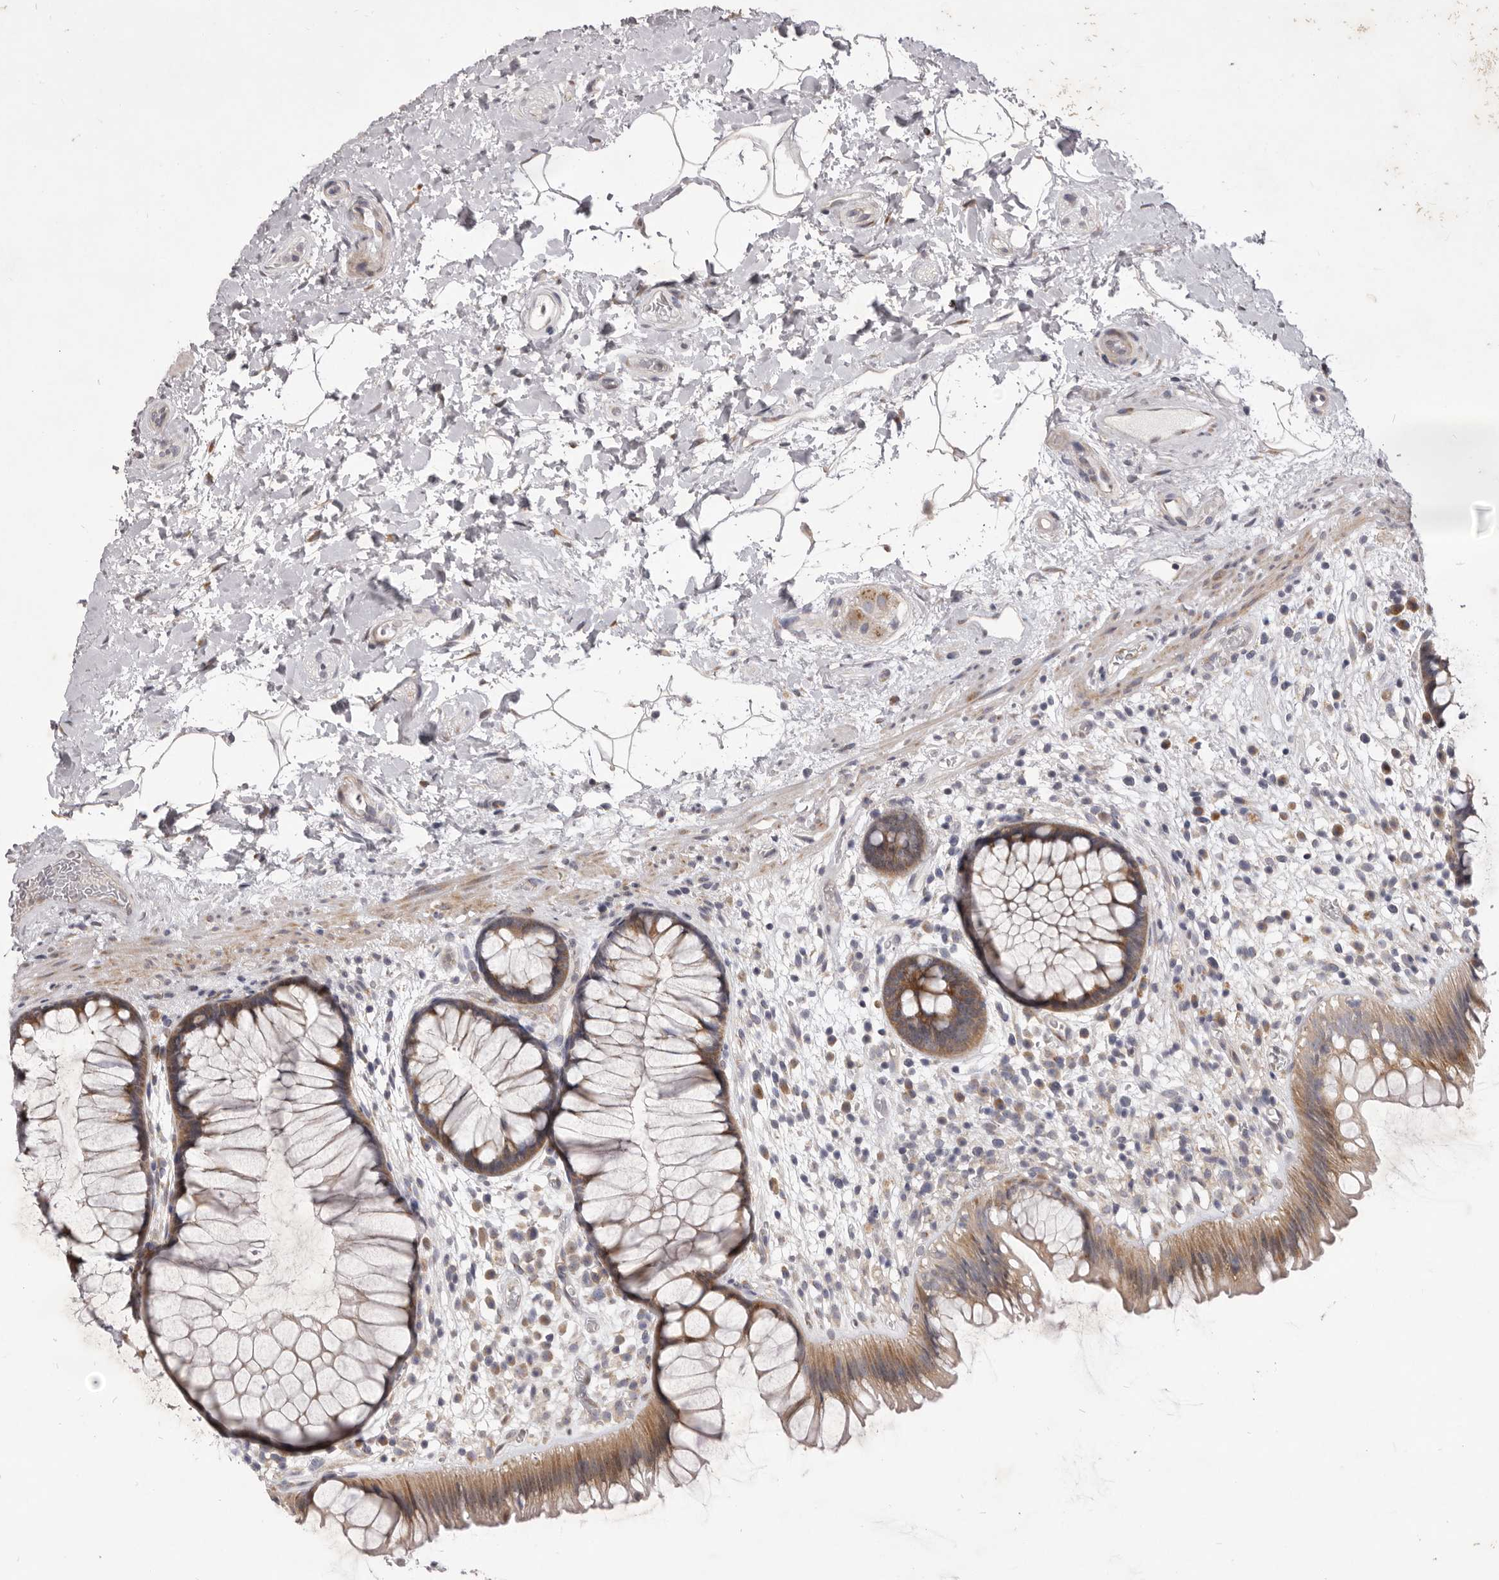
{"staining": {"intensity": "moderate", "quantity": ">75%", "location": "cytoplasmic/membranous"}, "tissue": "rectum", "cell_type": "Glandular cells", "image_type": "normal", "snomed": [{"axis": "morphology", "description": "Normal tissue, NOS"}, {"axis": "topography", "description": "Rectum"}], "caption": "Benign rectum demonstrates moderate cytoplasmic/membranous expression in approximately >75% of glandular cells, visualized by immunohistochemistry.", "gene": "TBC1D8B", "patient": {"sex": "male", "age": 51}}